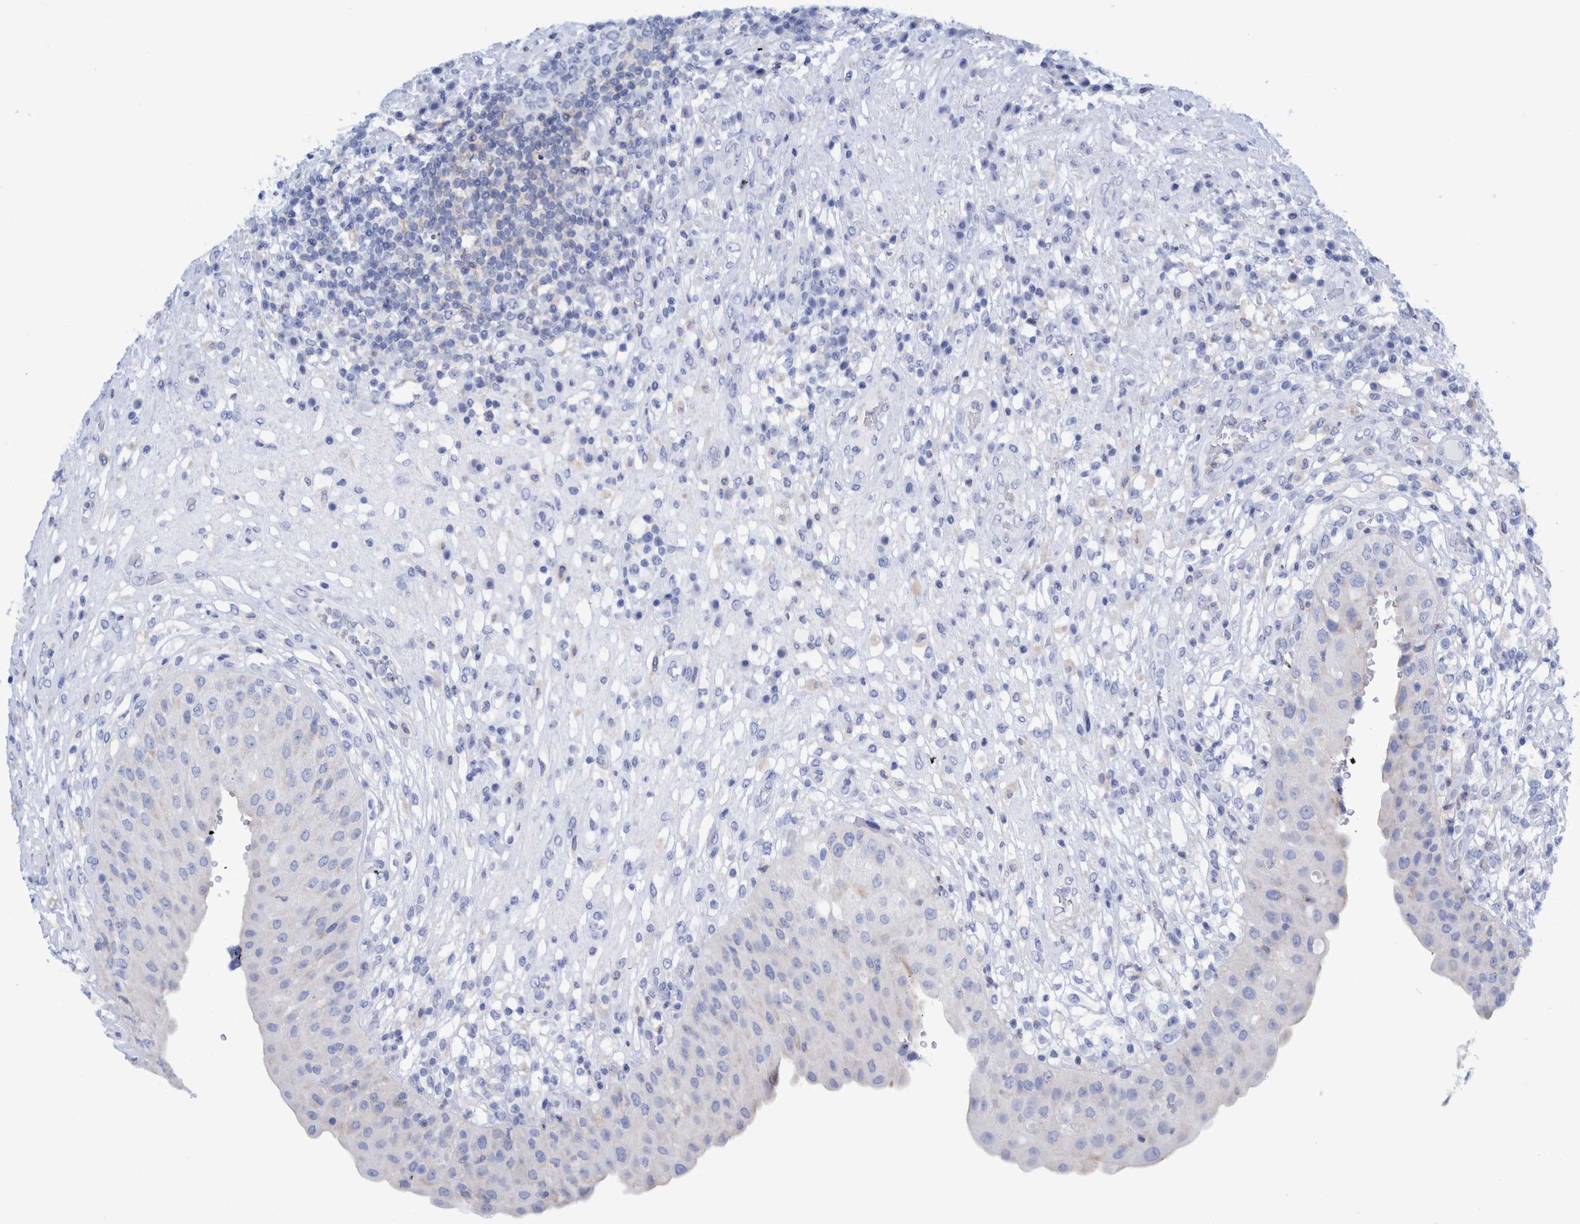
{"staining": {"intensity": "negative", "quantity": "none", "location": "none"}, "tissue": "urinary bladder", "cell_type": "Urothelial cells", "image_type": "normal", "snomed": [{"axis": "morphology", "description": "Normal tissue, NOS"}, {"axis": "topography", "description": "Urinary bladder"}], "caption": "DAB (3,3'-diaminobenzidine) immunohistochemical staining of benign human urinary bladder demonstrates no significant expression in urothelial cells. (Brightfield microscopy of DAB immunohistochemistry (IHC) at high magnification).", "gene": "KRT14", "patient": {"sex": "female", "age": 62}}